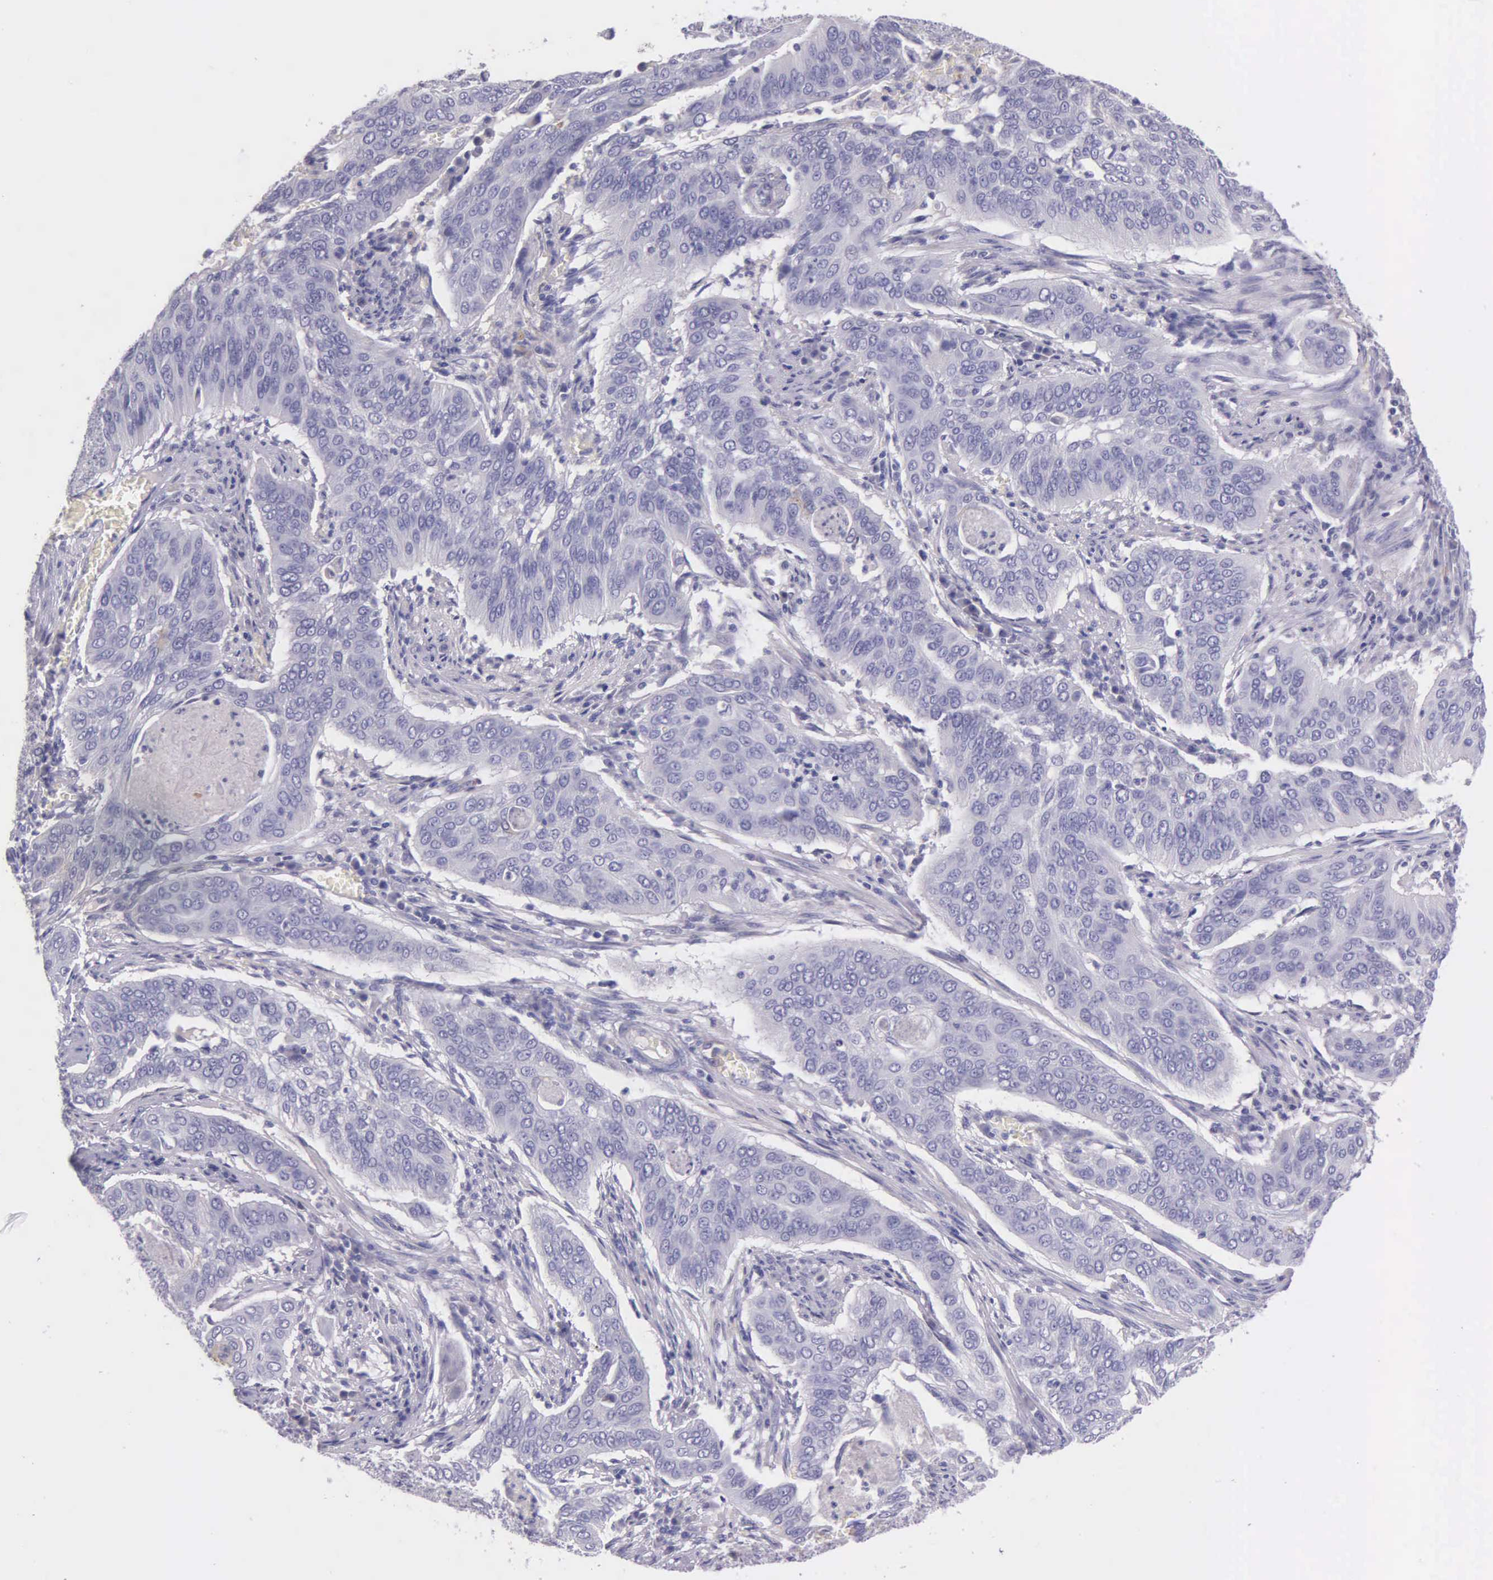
{"staining": {"intensity": "negative", "quantity": "none", "location": "none"}, "tissue": "cervical cancer", "cell_type": "Tumor cells", "image_type": "cancer", "snomed": [{"axis": "morphology", "description": "Squamous cell carcinoma, NOS"}, {"axis": "topography", "description": "Cervix"}], "caption": "Squamous cell carcinoma (cervical) was stained to show a protein in brown. There is no significant positivity in tumor cells. Brightfield microscopy of immunohistochemistry stained with DAB (3,3'-diaminobenzidine) (brown) and hematoxylin (blue), captured at high magnification.", "gene": "THSD7A", "patient": {"sex": "female", "age": 39}}